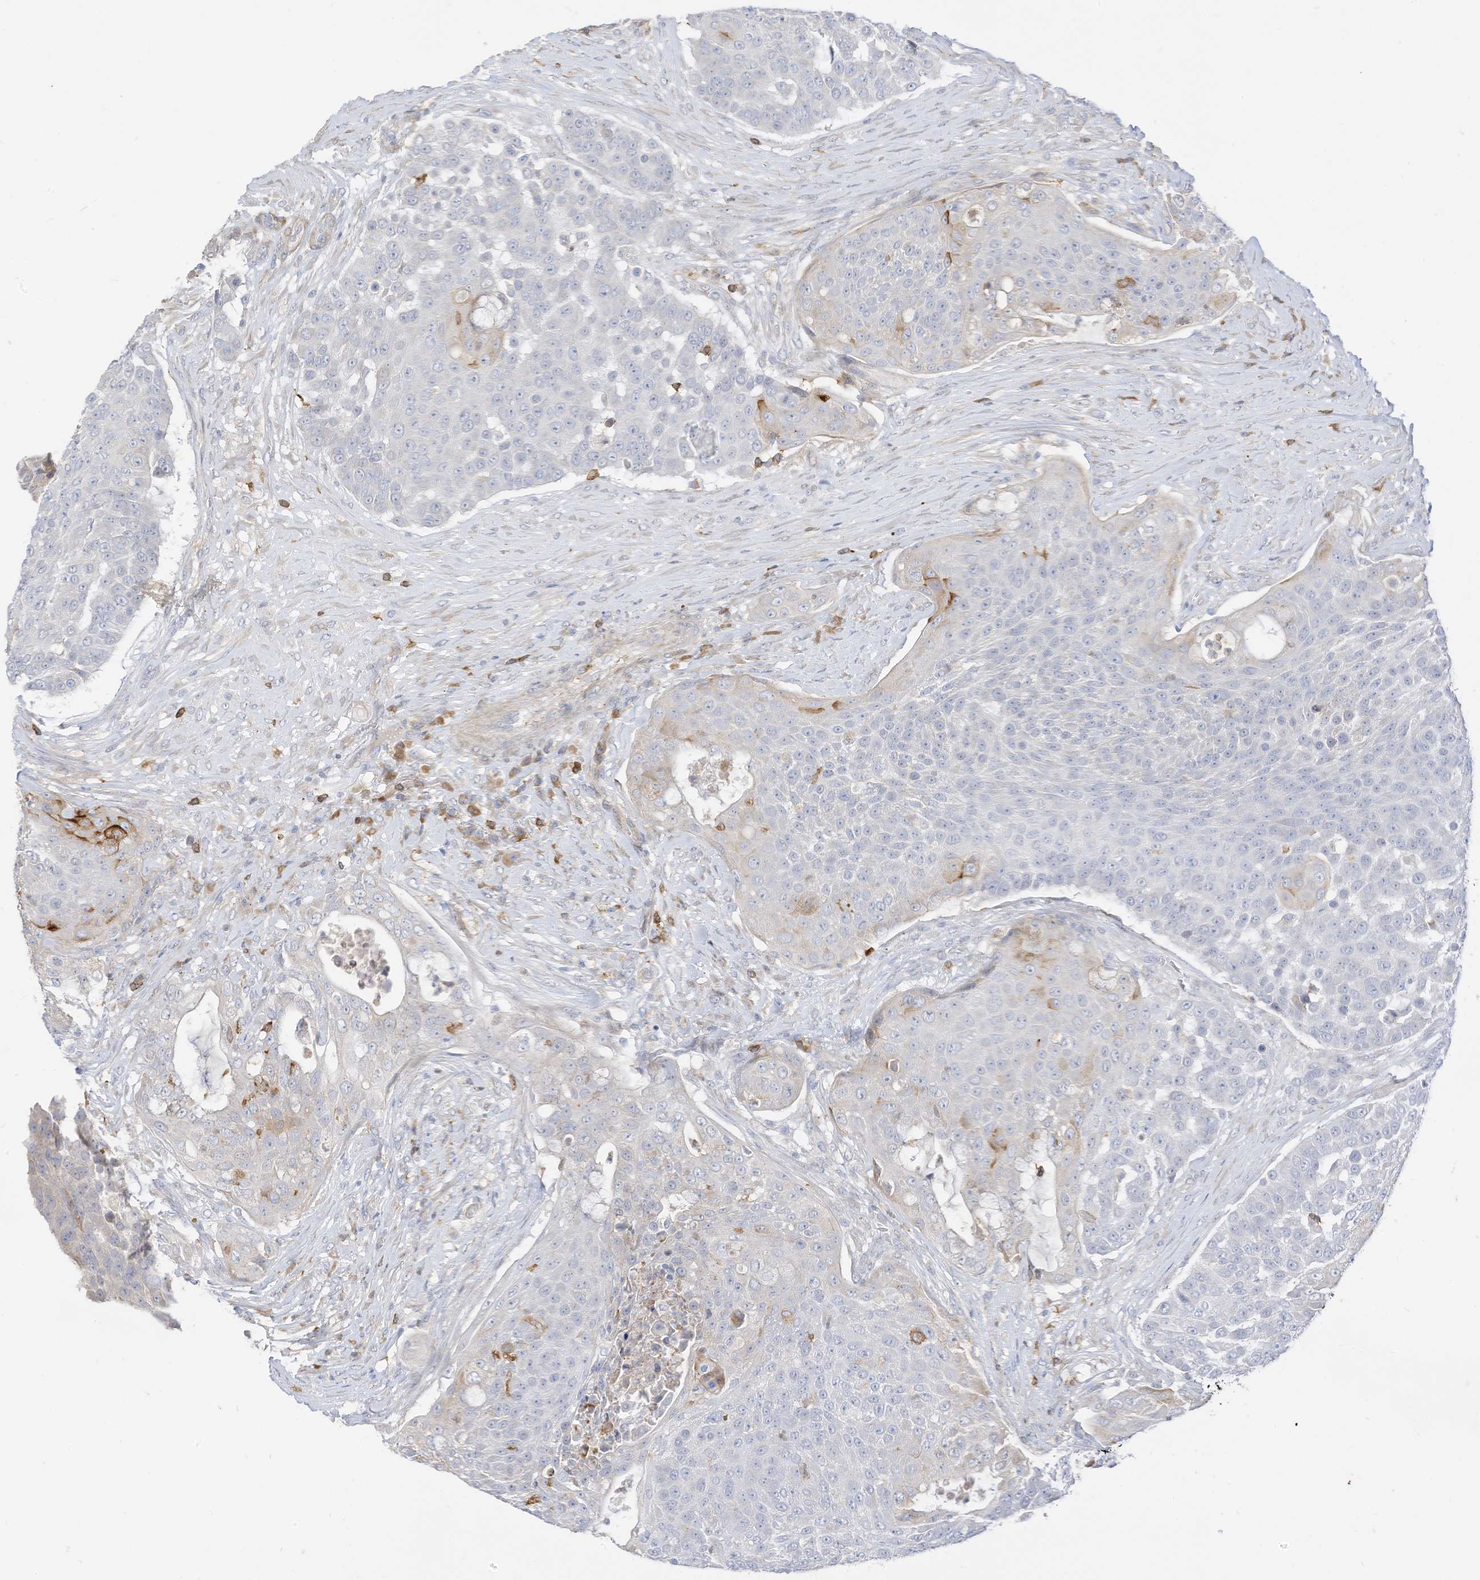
{"staining": {"intensity": "negative", "quantity": "none", "location": "none"}, "tissue": "urothelial cancer", "cell_type": "Tumor cells", "image_type": "cancer", "snomed": [{"axis": "morphology", "description": "Urothelial carcinoma, High grade"}, {"axis": "topography", "description": "Urinary bladder"}], "caption": "Tumor cells show no significant protein positivity in urothelial carcinoma (high-grade).", "gene": "ATP13A1", "patient": {"sex": "female", "age": 63}}